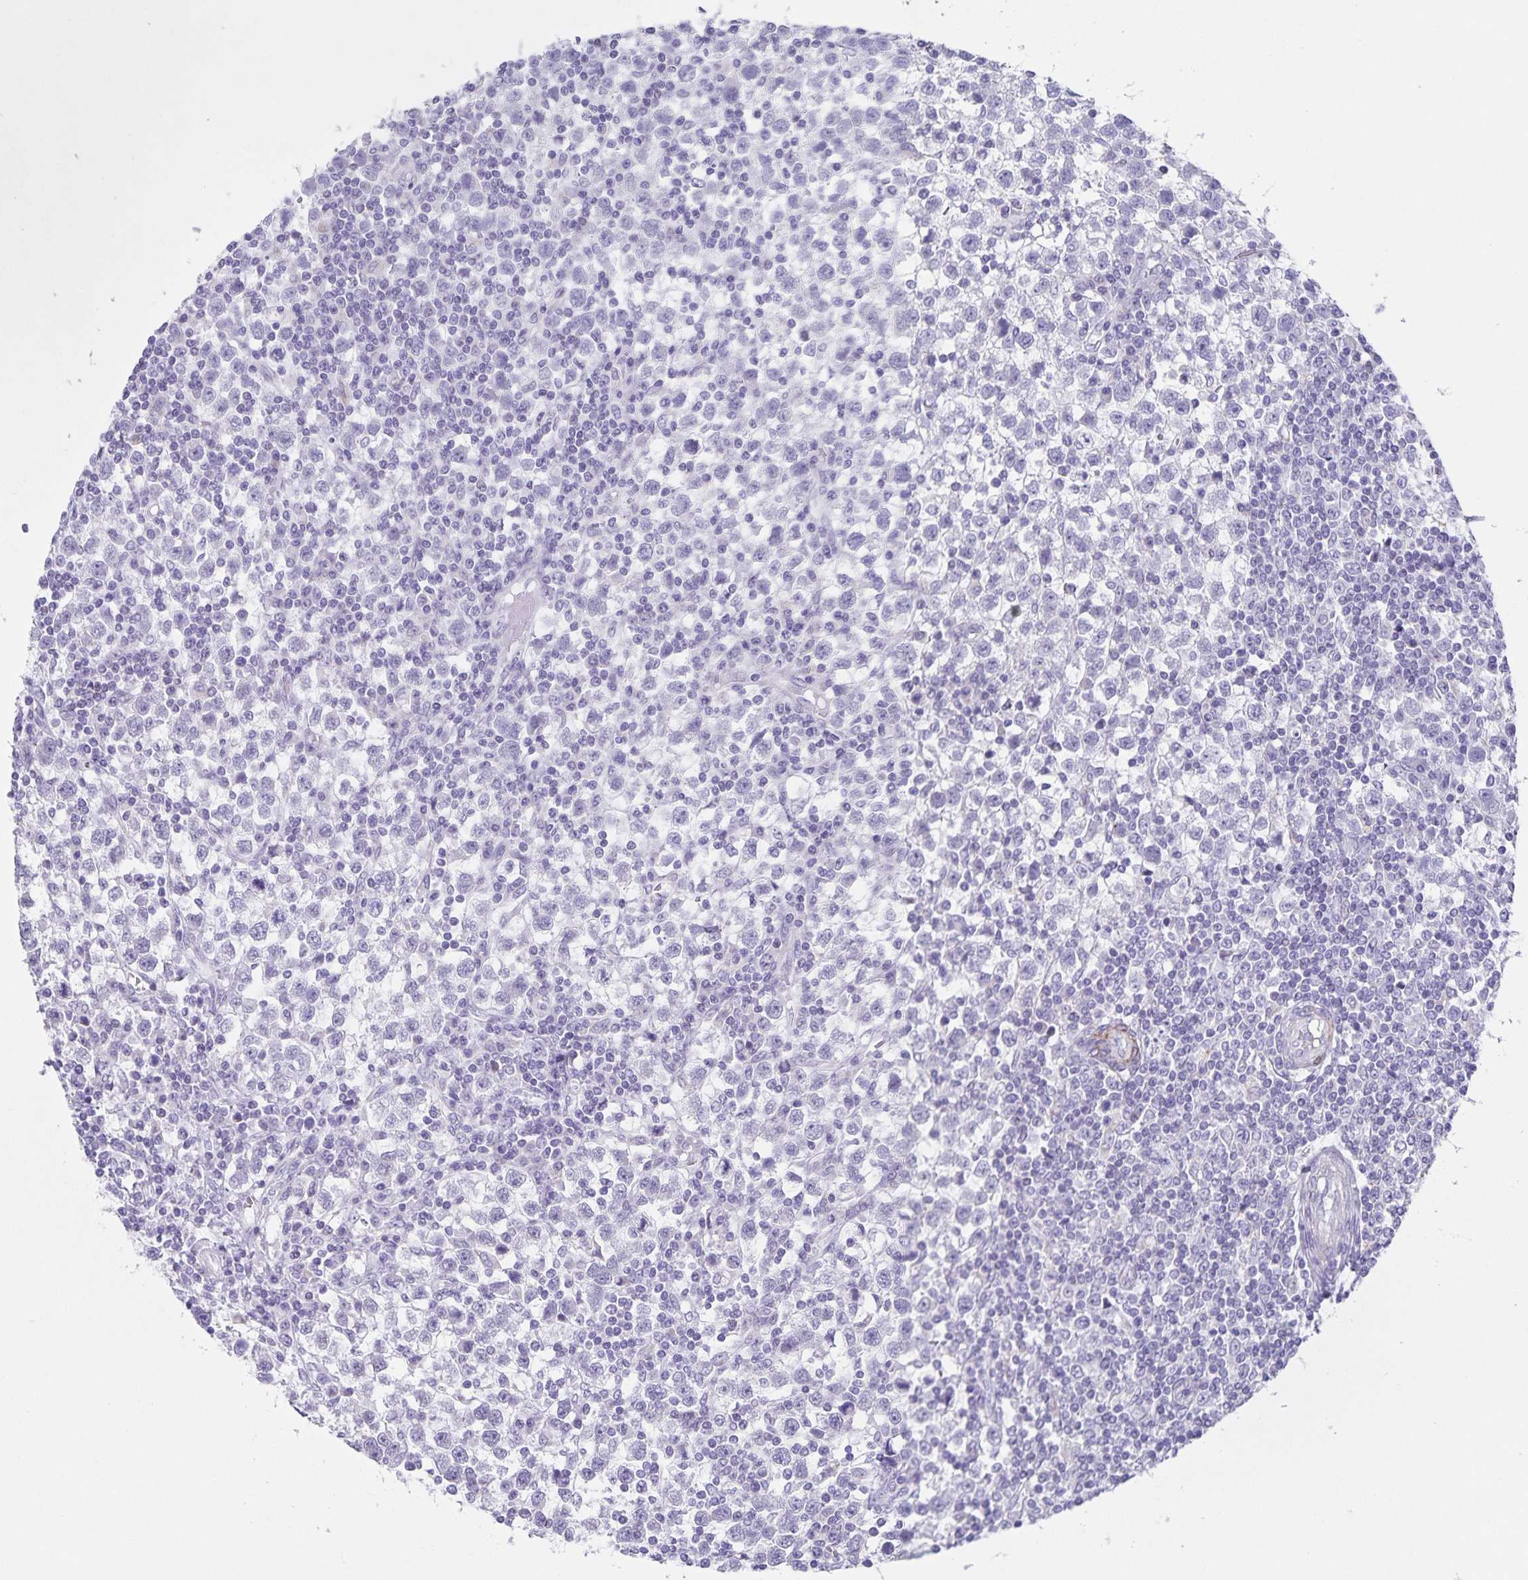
{"staining": {"intensity": "negative", "quantity": "none", "location": "none"}, "tissue": "testis cancer", "cell_type": "Tumor cells", "image_type": "cancer", "snomed": [{"axis": "morphology", "description": "Seminoma, NOS"}, {"axis": "topography", "description": "Testis"}], "caption": "Tumor cells show no significant protein positivity in seminoma (testis).", "gene": "SYNM", "patient": {"sex": "male", "age": 34}}